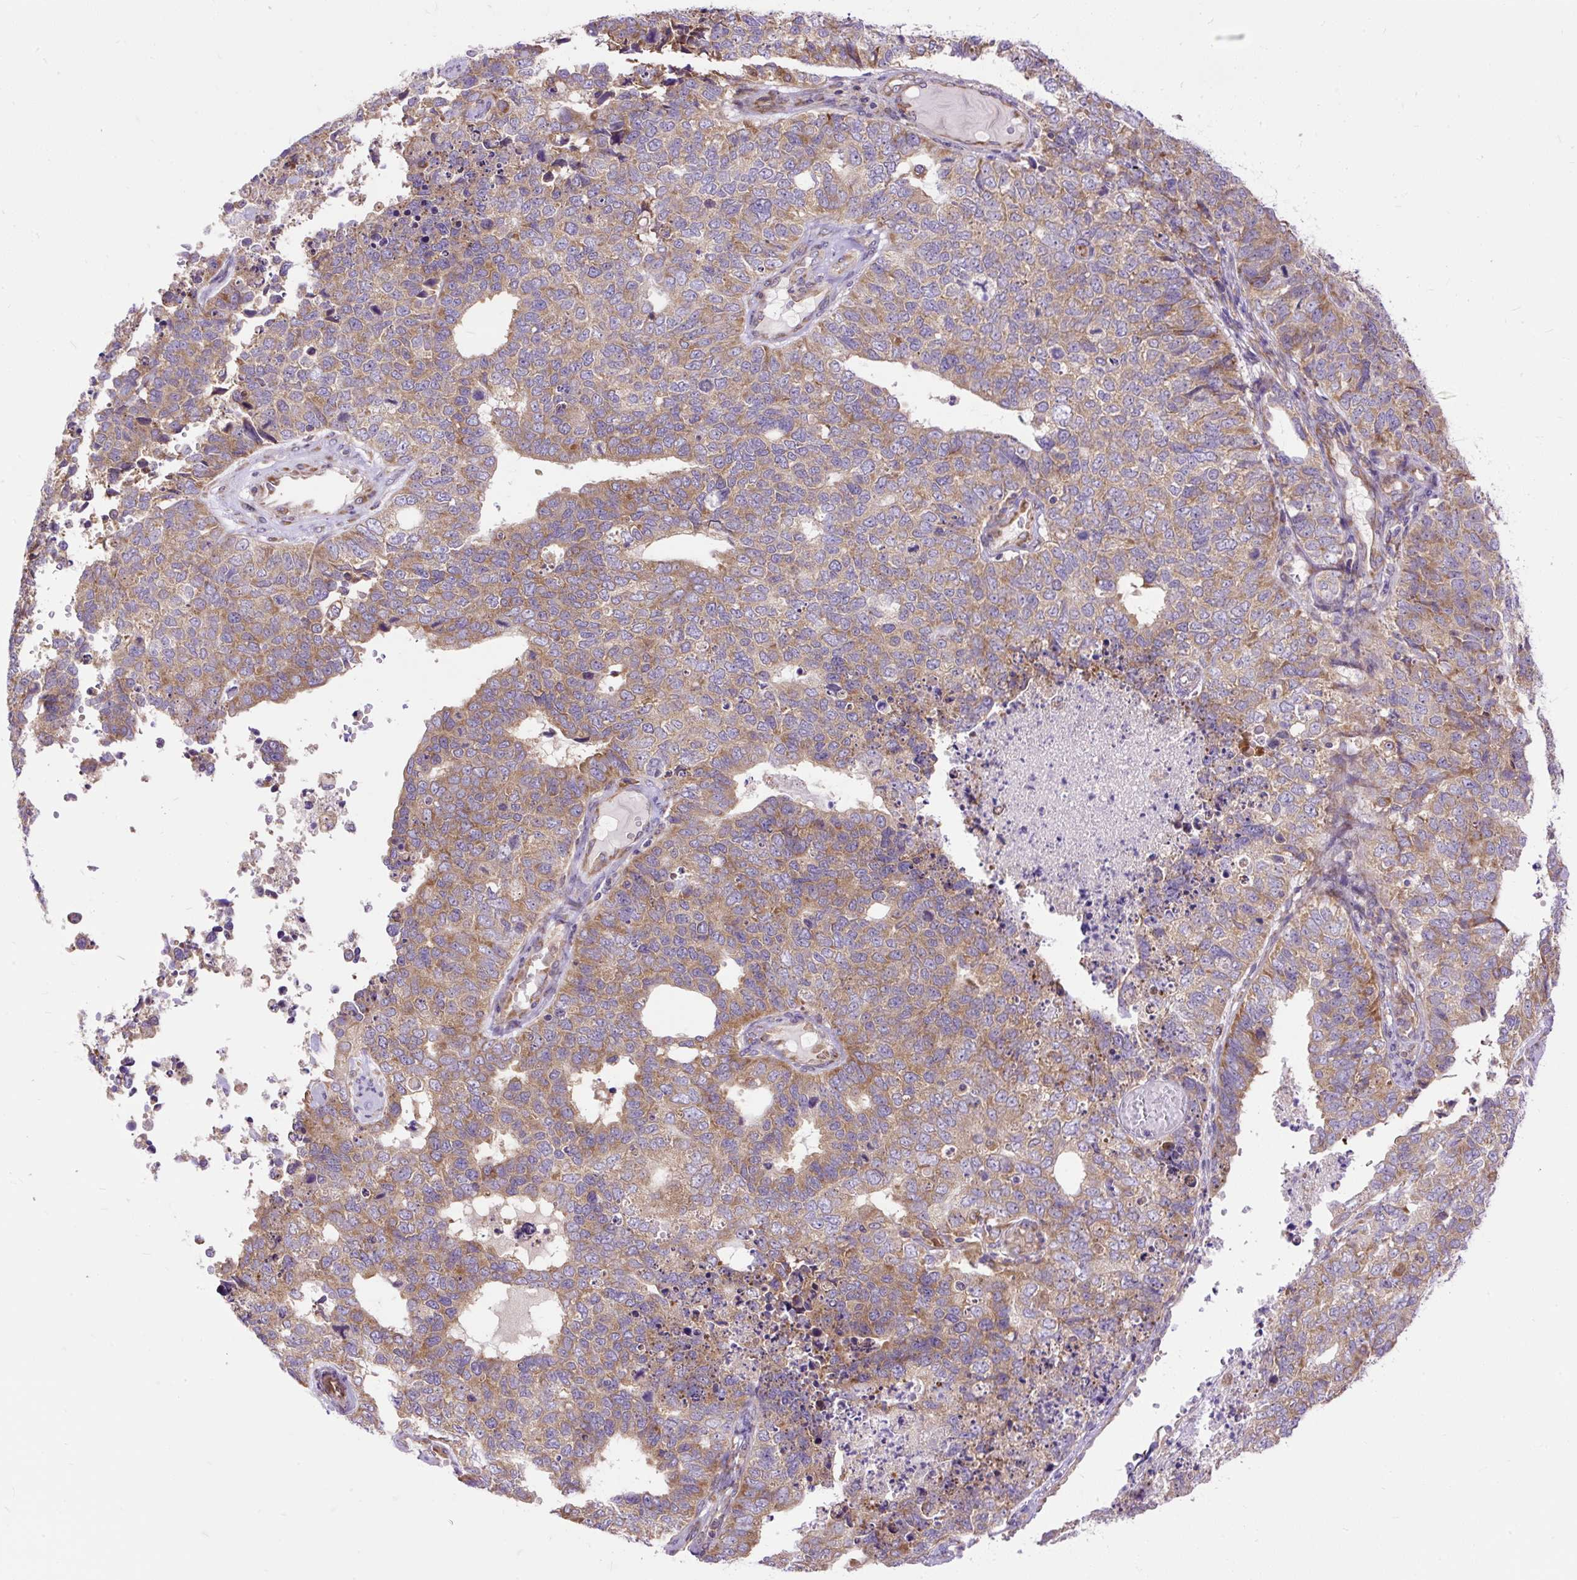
{"staining": {"intensity": "moderate", "quantity": ">75%", "location": "cytoplasmic/membranous"}, "tissue": "cervical cancer", "cell_type": "Tumor cells", "image_type": "cancer", "snomed": [{"axis": "morphology", "description": "Squamous cell carcinoma, NOS"}, {"axis": "topography", "description": "Cervix"}], "caption": "A brown stain shows moderate cytoplasmic/membranous staining of a protein in human cervical squamous cell carcinoma tumor cells.", "gene": "RPS5", "patient": {"sex": "female", "age": 63}}